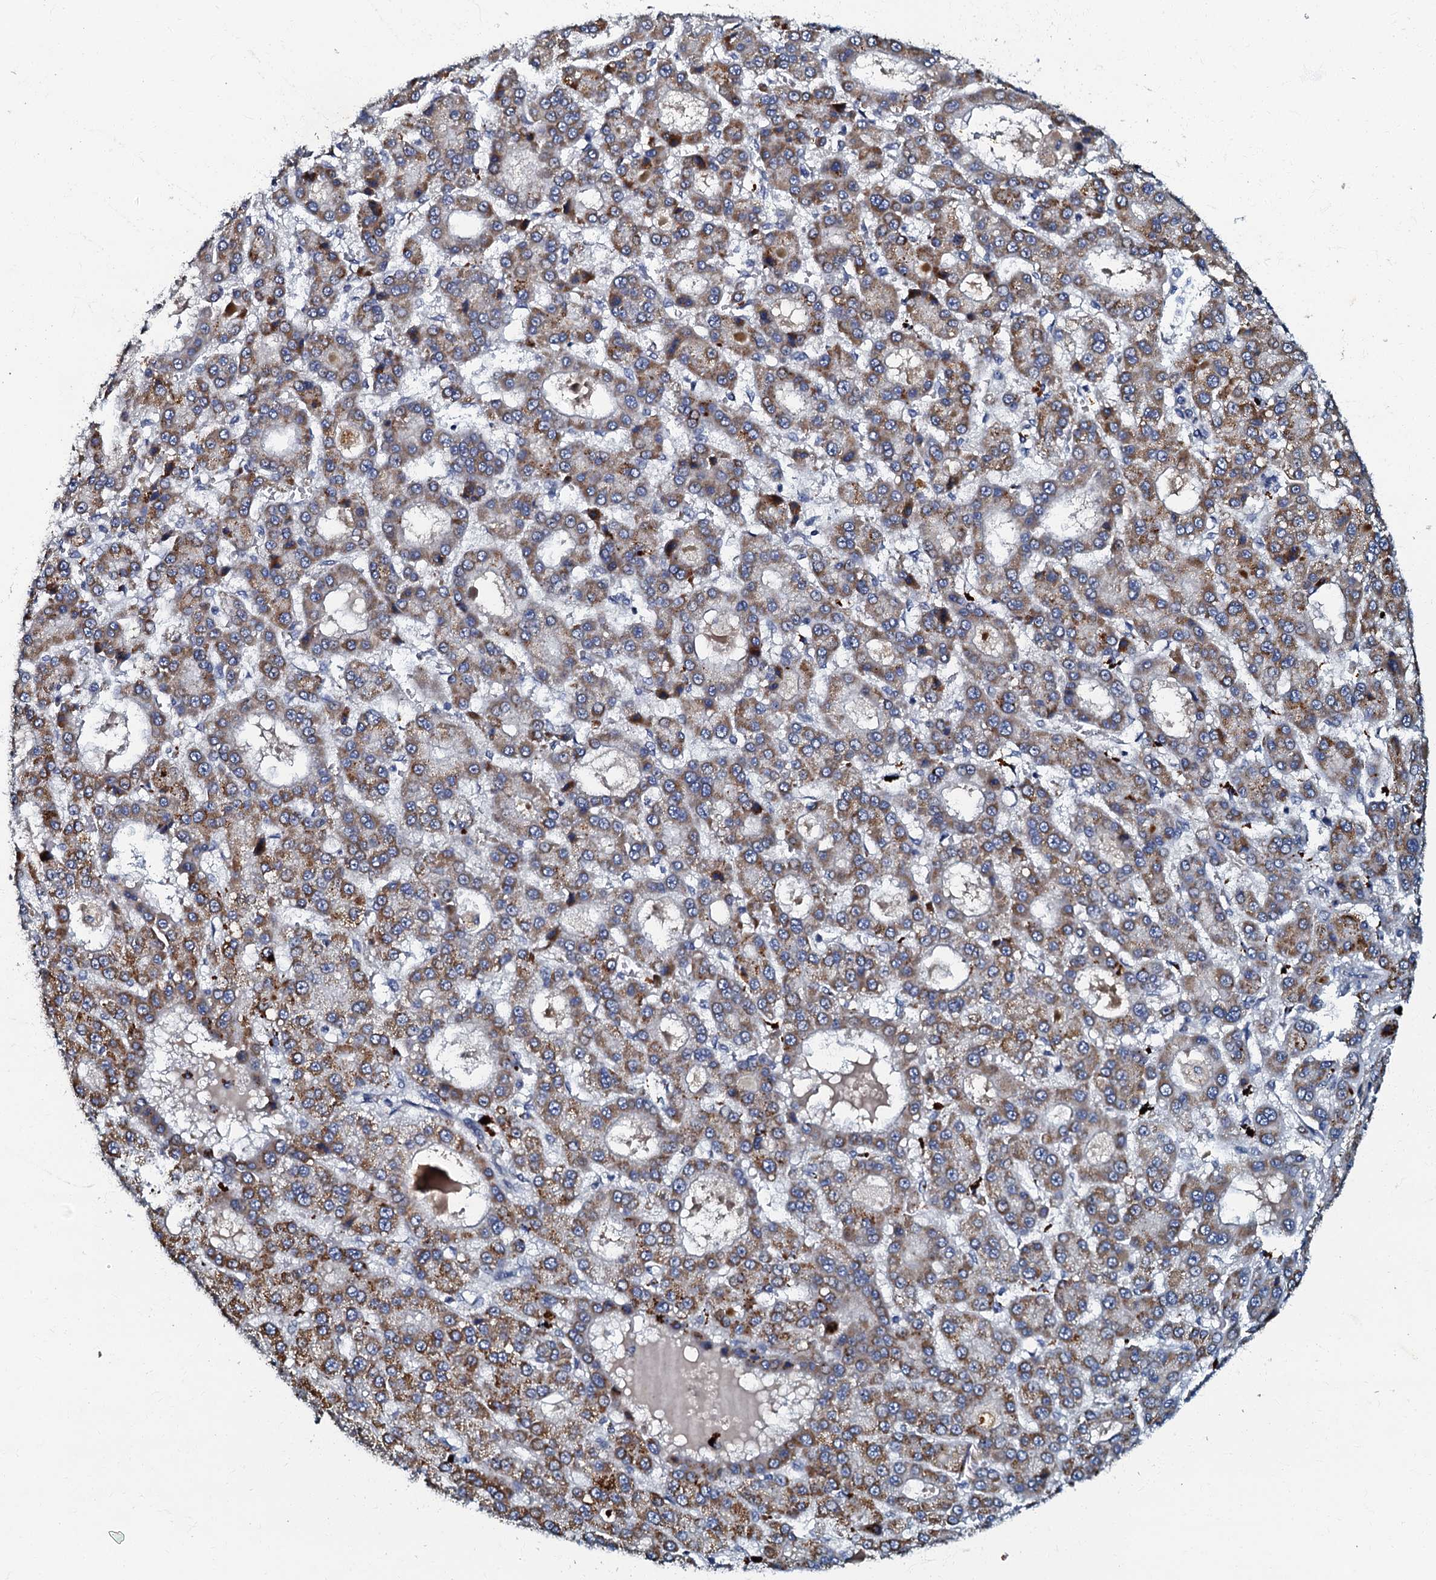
{"staining": {"intensity": "moderate", "quantity": "25%-75%", "location": "cytoplasmic/membranous"}, "tissue": "liver cancer", "cell_type": "Tumor cells", "image_type": "cancer", "snomed": [{"axis": "morphology", "description": "Carcinoma, Hepatocellular, NOS"}, {"axis": "topography", "description": "Liver"}], "caption": "Tumor cells reveal medium levels of moderate cytoplasmic/membranous positivity in approximately 25%-75% of cells in liver cancer (hepatocellular carcinoma).", "gene": "OLAH", "patient": {"sex": "male", "age": 70}}